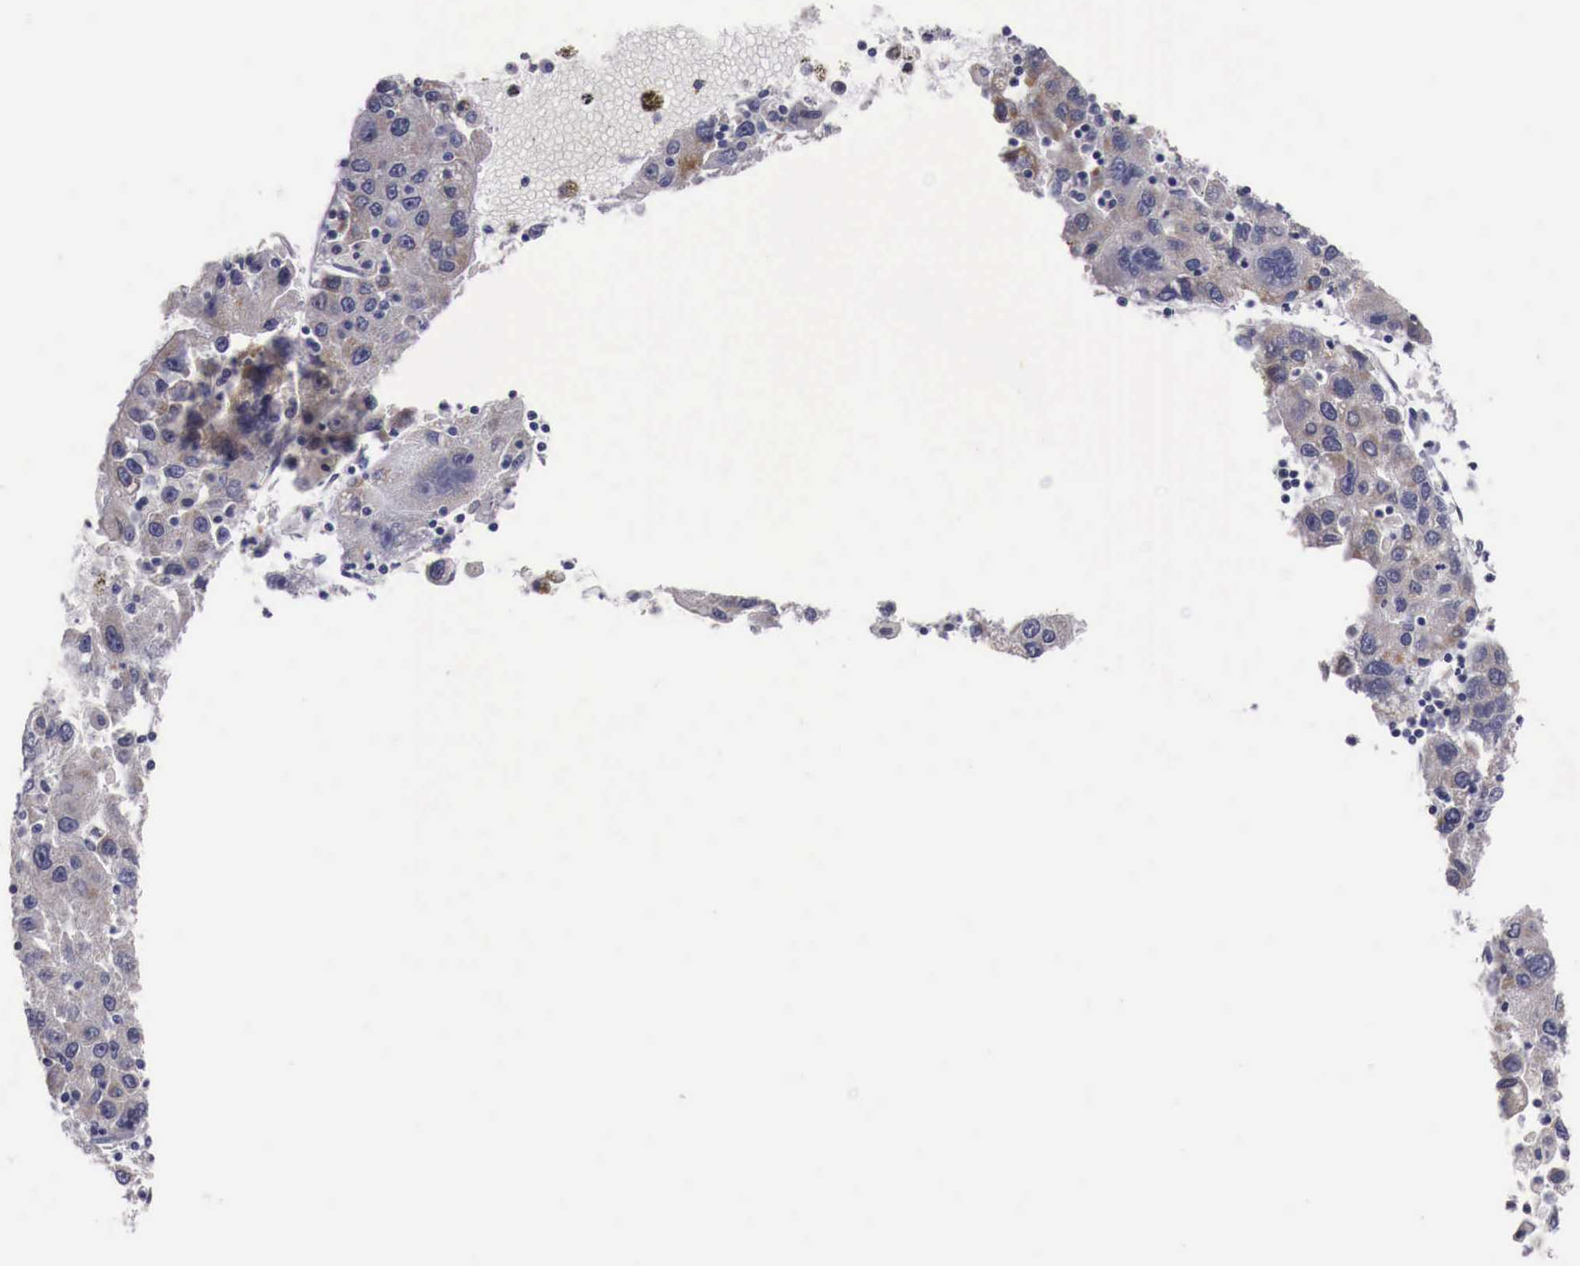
{"staining": {"intensity": "weak", "quantity": "25%-75%", "location": "cytoplasmic/membranous"}, "tissue": "liver cancer", "cell_type": "Tumor cells", "image_type": "cancer", "snomed": [{"axis": "morphology", "description": "Carcinoma, Hepatocellular, NOS"}, {"axis": "topography", "description": "Liver"}], "caption": "Liver cancer (hepatocellular carcinoma) was stained to show a protein in brown. There is low levels of weak cytoplasmic/membranous staining in about 25%-75% of tumor cells. Using DAB (3,3'-diaminobenzidine) (brown) and hematoxylin (blue) stains, captured at high magnification using brightfield microscopy.", "gene": "NREP", "patient": {"sex": "male", "age": 49}}